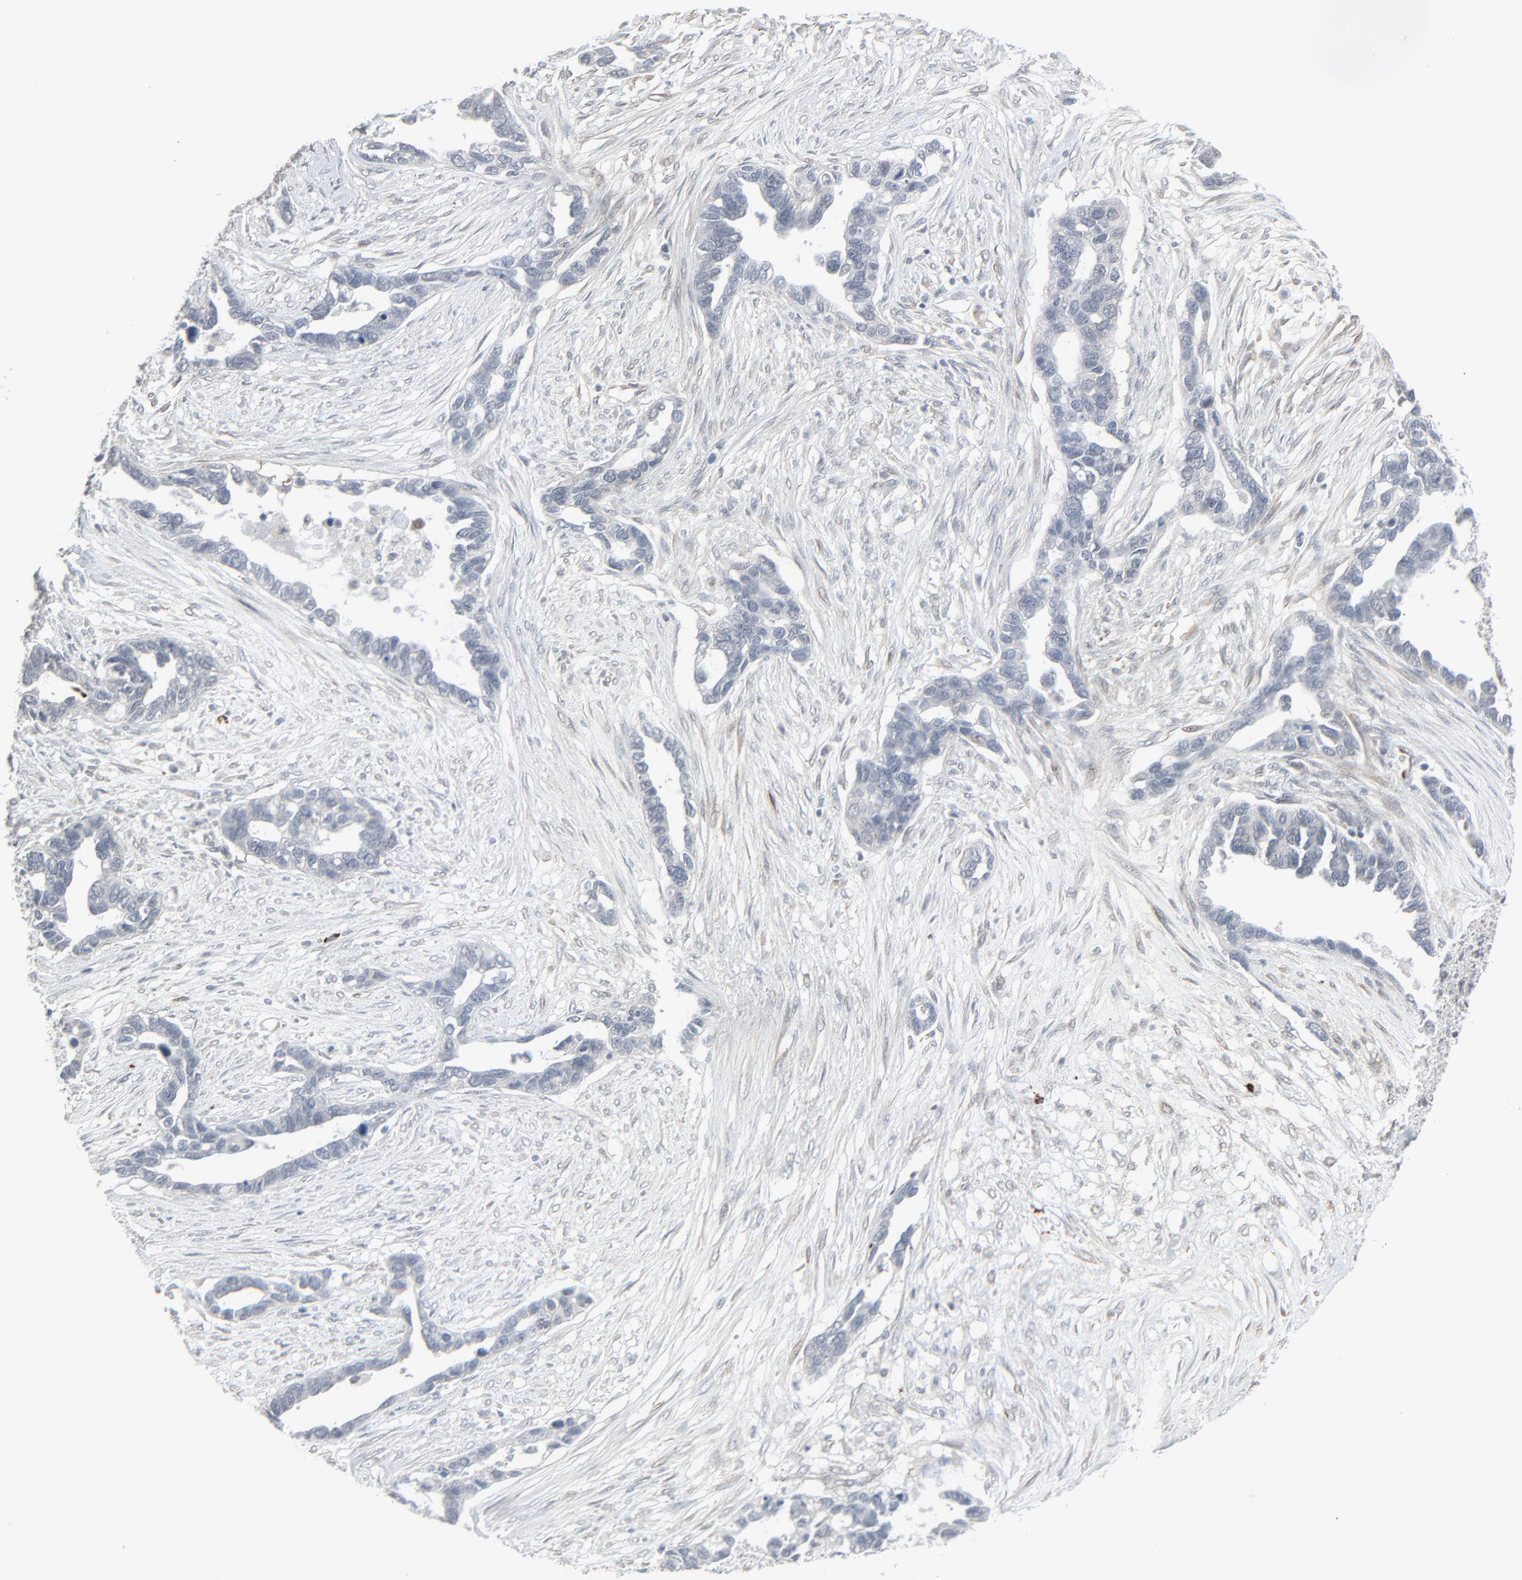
{"staining": {"intensity": "negative", "quantity": "none", "location": "none"}, "tissue": "ovarian cancer", "cell_type": "Tumor cells", "image_type": "cancer", "snomed": [{"axis": "morphology", "description": "Cystadenocarcinoma, serous, NOS"}, {"axis": "topography", "description": "Ovary"}], "caption": "Immunohistochemistry (IHC) micrograph of human ovarian serous cystadenocarcinoma stained for a protein (brown), which shows no expression in tumor cells. Brightfield microscopy of immunohistochemistry (IHC) stained with DAB (brown) and hematoxylin (blue), captured at high magnification.", "gene": "NEUROD1", "patient": {"sex": "female", "age": 54}}